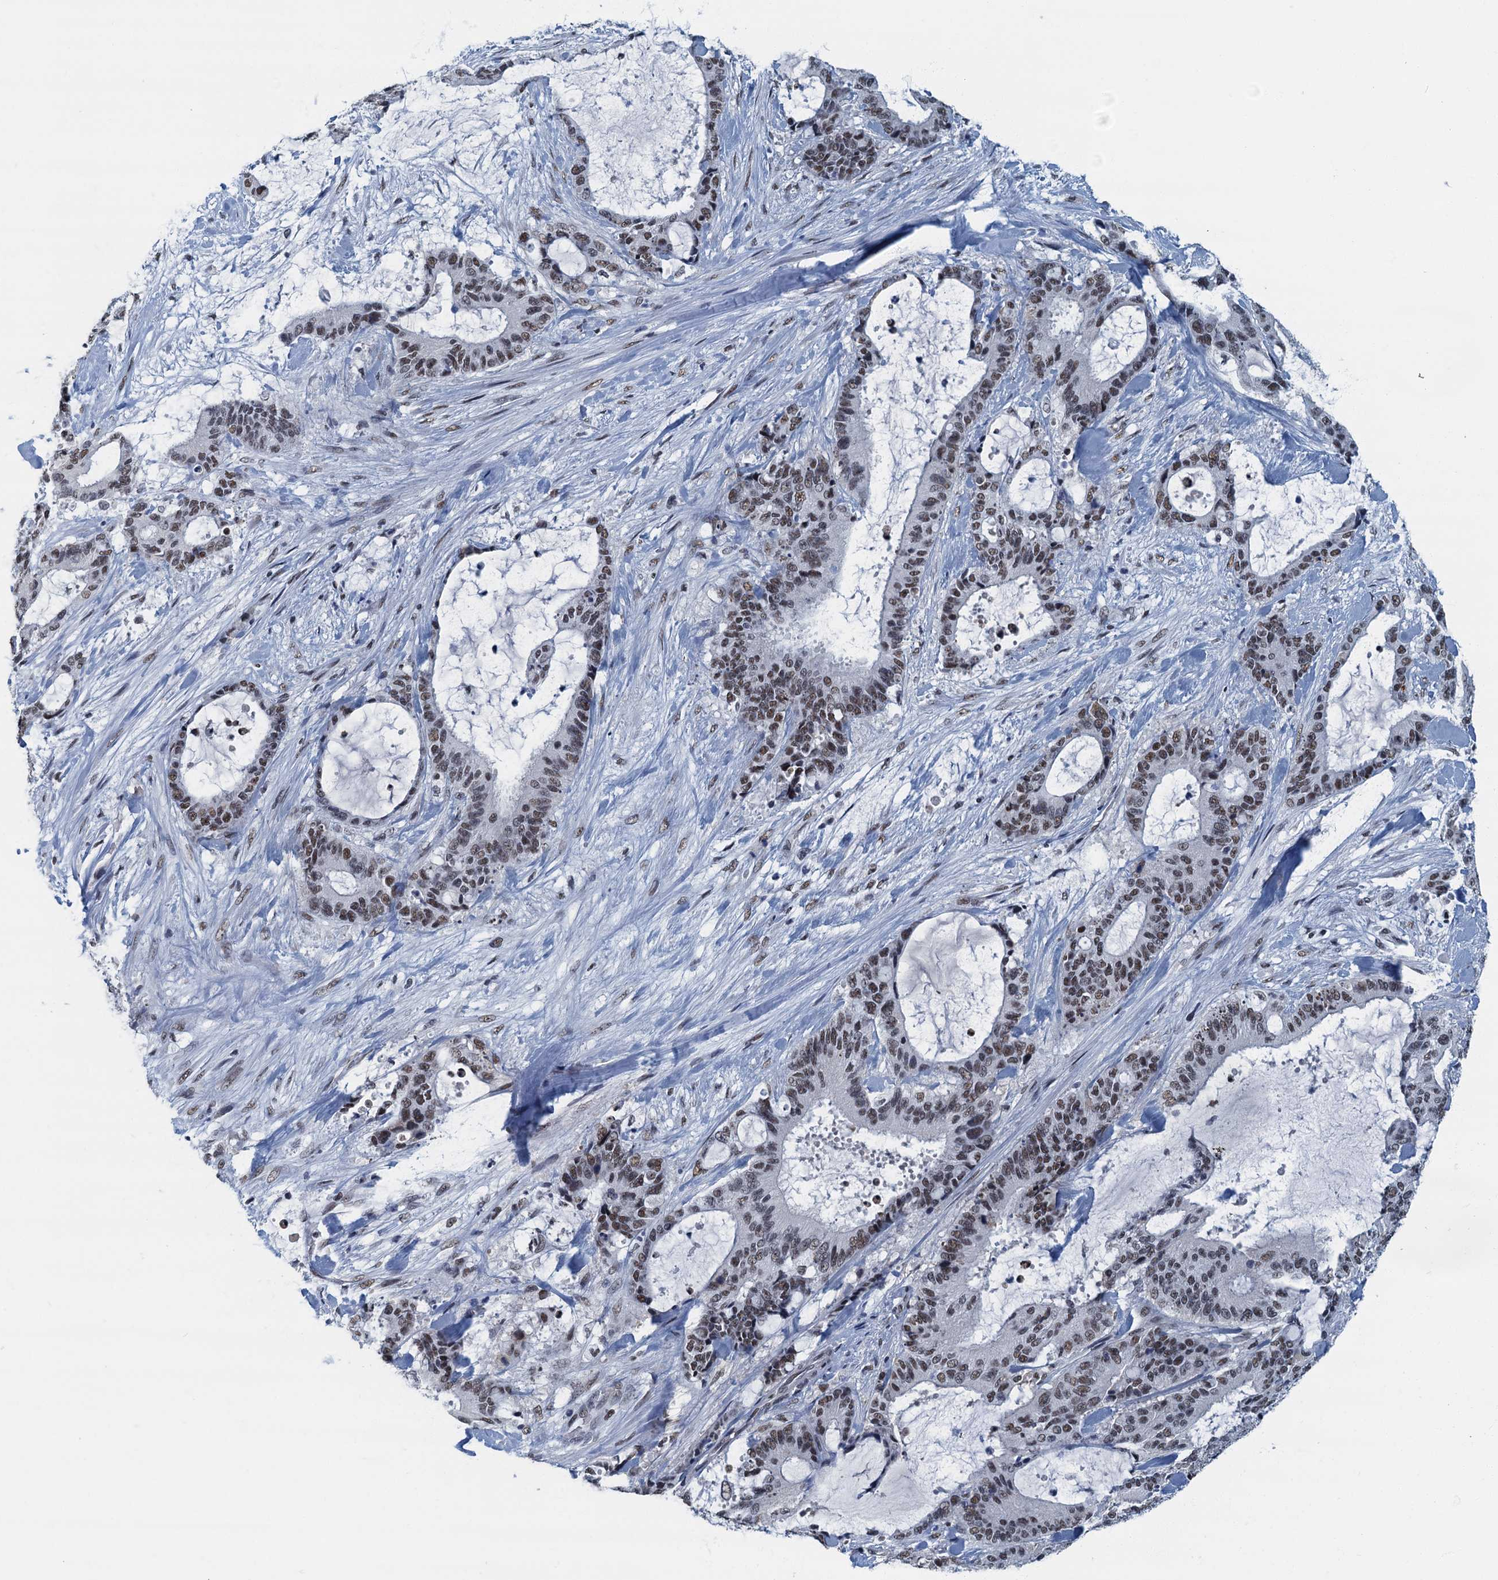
{"staining": {"intensity": "moderate", "quantity": ">75%", "location": "nuclear"}, "tissue": "liver cancer", "cell_type": "Tumor cells", "image_type": "cancer", "snomed": [{"axis": "morphology", "description": "Normal tissue, NOS"}, {"axis": "morphology", "description": "Cholangiocarcinoma"}, {"axis": "topography", "description": "Liver"}, {"axis": "topography", "description": "Peripheral nerve tissue"}], "caption": "Liver cancer (cholangiocarcinoma) stained with DAB (3,3'-diaminobenzidine) IHC exhibits medium levels of moderate nuclear staining in about >75% of tumor cells. Using DAB (brown) and hematoxylin (blue) stains, captured at high magnification using brightfield microscopy.", "gene": "GADL1", "patient": {"sex": "female", "age": 73}}